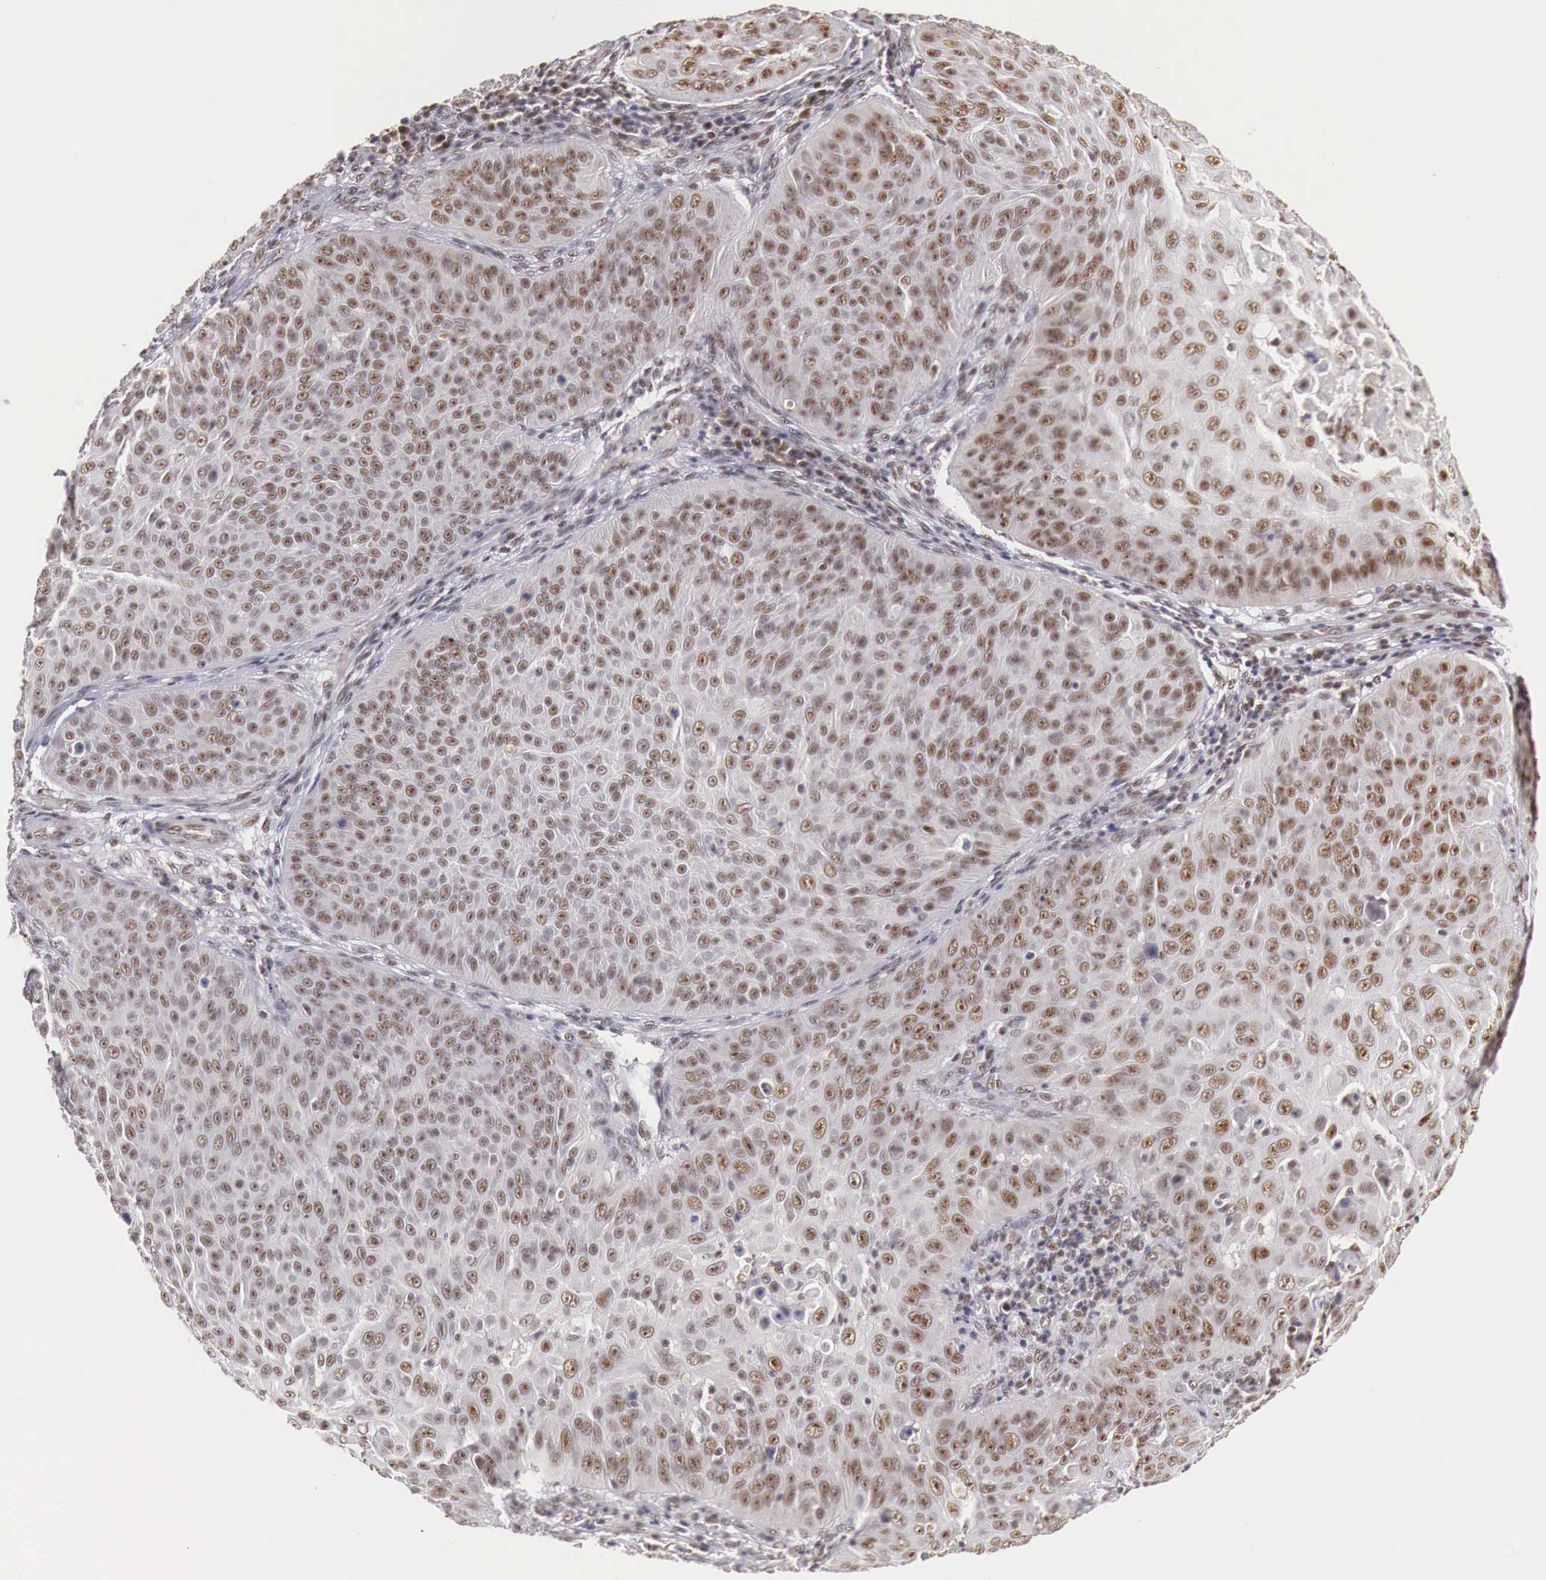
{"staining": {"intensity": "weak", "quantity": ">75%", "location": "cytoplasmic/membranous,nuclear"}, "tissue": "skin cancer", "cell_type": "Tumor cells", "image_type": "cancer", "snomed": [{"axis": "morphology", "description": "Squamous cell carcinoma, NOS"}, {"axis": "topography", "description": "Skin"}], "caption": "Squamous cell carcinoma (skin) stained with a protein marker demonstrates weak staining in tumor cells.", "gene": "GPKOW", "patient": {"sex": "male", "age": 82}}